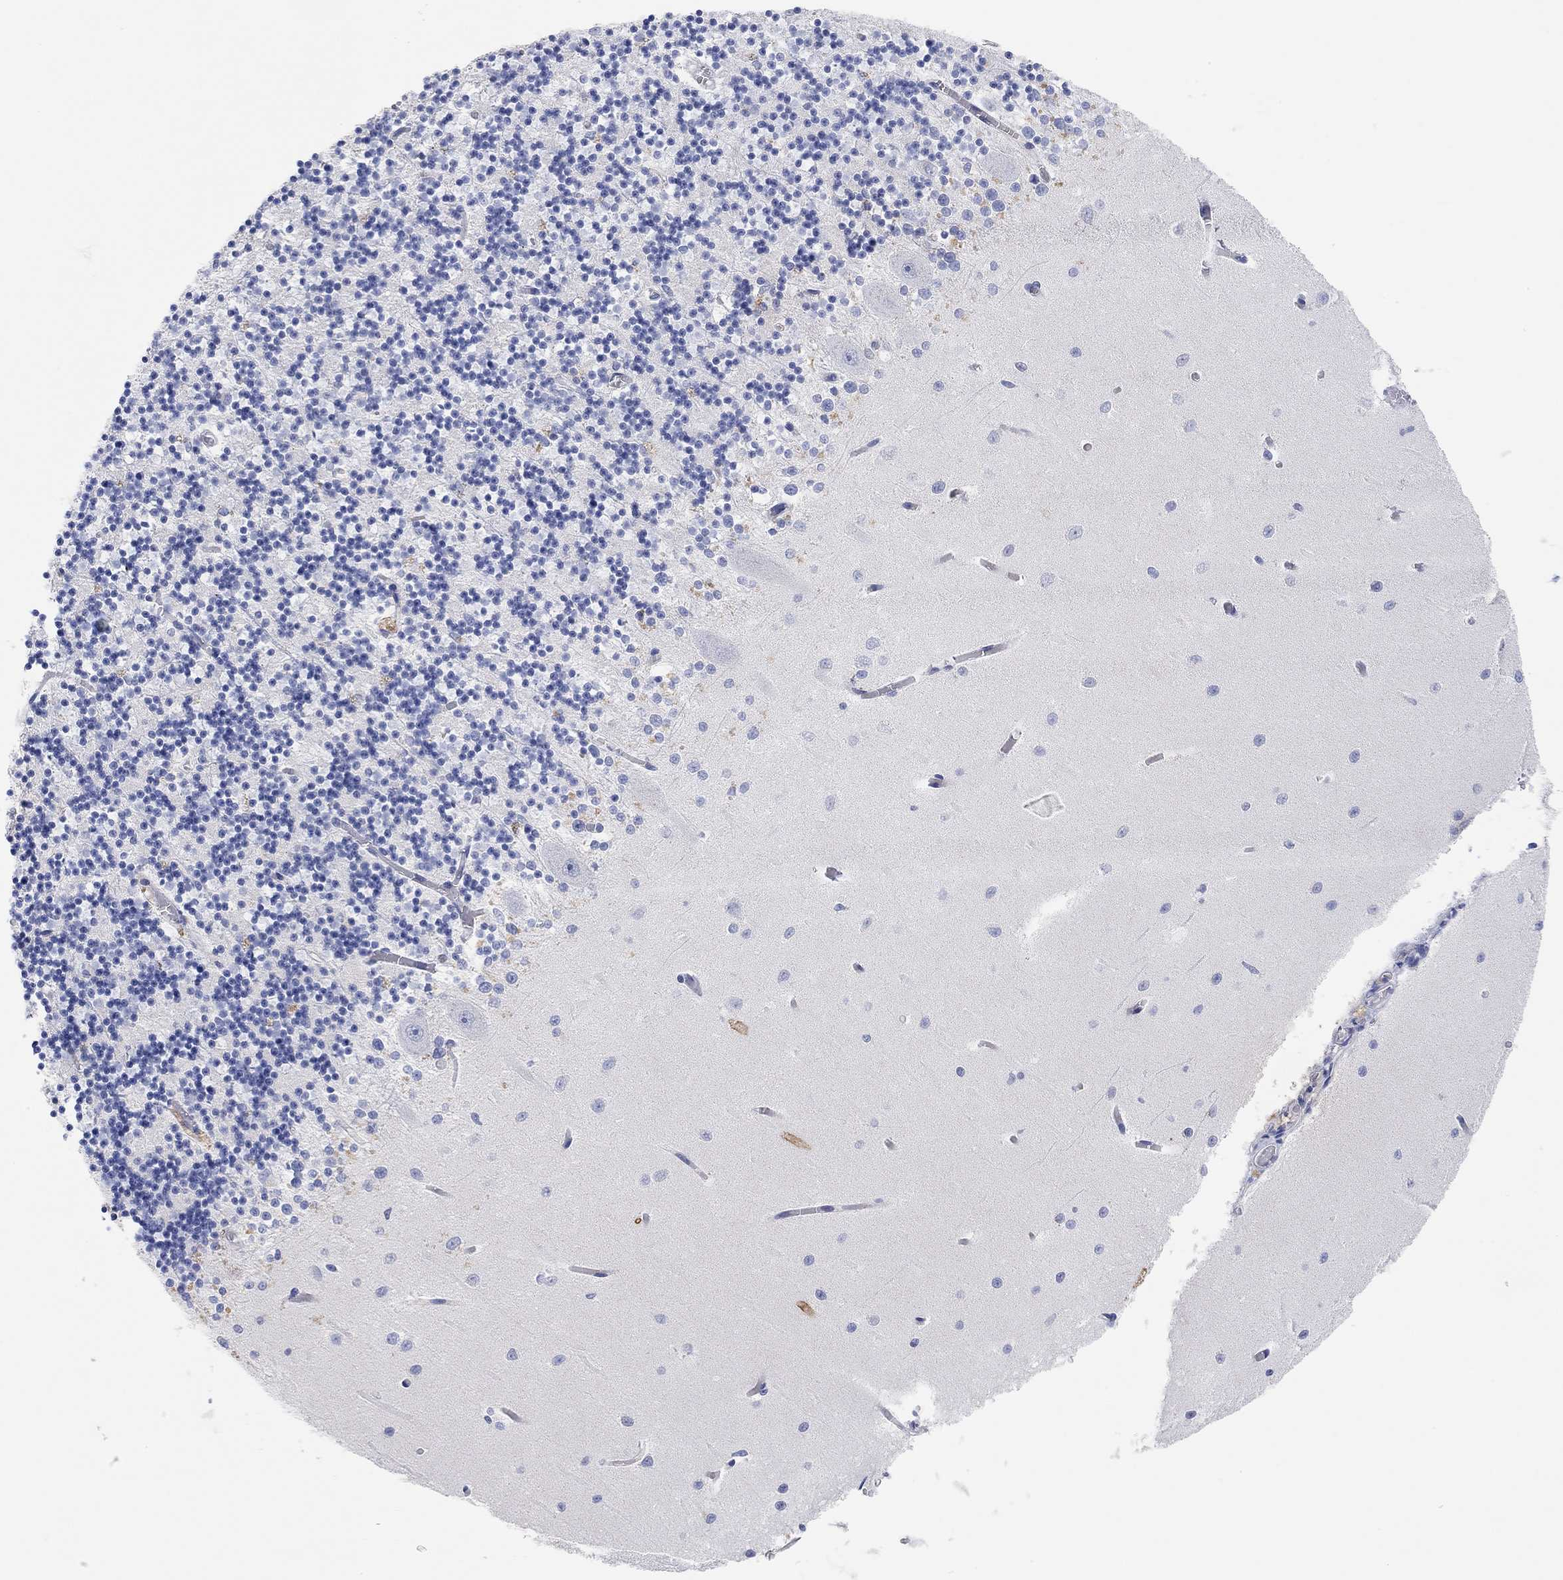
{"staining": {"intensity": "negative", "quantity": "none", "location": "none"}, "tissue": "cerebellum", "cell_type": "Cells in granular layer", "image_type": "normal", "snomed": [{"axis": "morphology", "description": "Normal tissue, NOS"}, {"axis": "topography", "description": "Cerebellum"}], "caption": "A high-resolution histopathology image shows immunohistochemistry staining of benign cerebellum, which exhibits no significant staining in cells in granular layer.", "gene": "RGS1", "patient": {"sex": "female", "age": 64}}